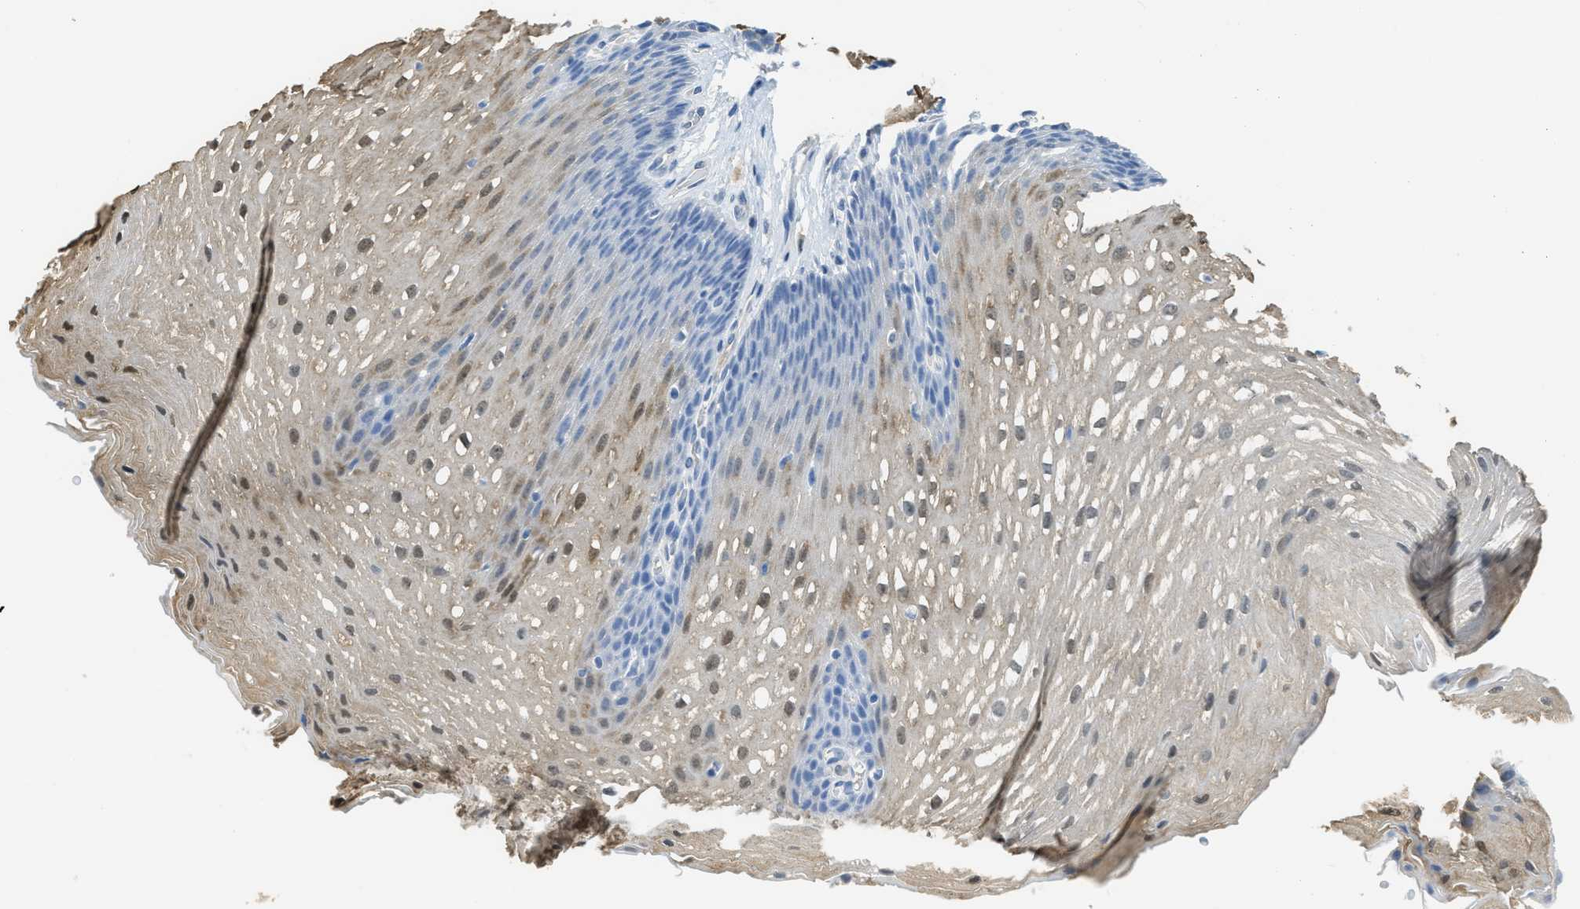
{"staining": {"intensity": "moderate", "quantity": "<25%", "location": "cytoplasmic/membranous,nuclear"}, "tissue": "esophagus", "cell_type": "Squamous epithelial cells", "image_type": "normal", "snomed": [{"axis": "morphology", "description": "Normal tissue, NOS"}, {"axis": "topography", "description": "Esophagus"}], "caption": "A brown stain highlights moderate cytoplasmic/membranous,nuclear positivity of a protein in squamous epithelial cells of unremarkable esophagus.", "gene": "SERPINB1", "patient": {"sex": "male", "age": 48}}